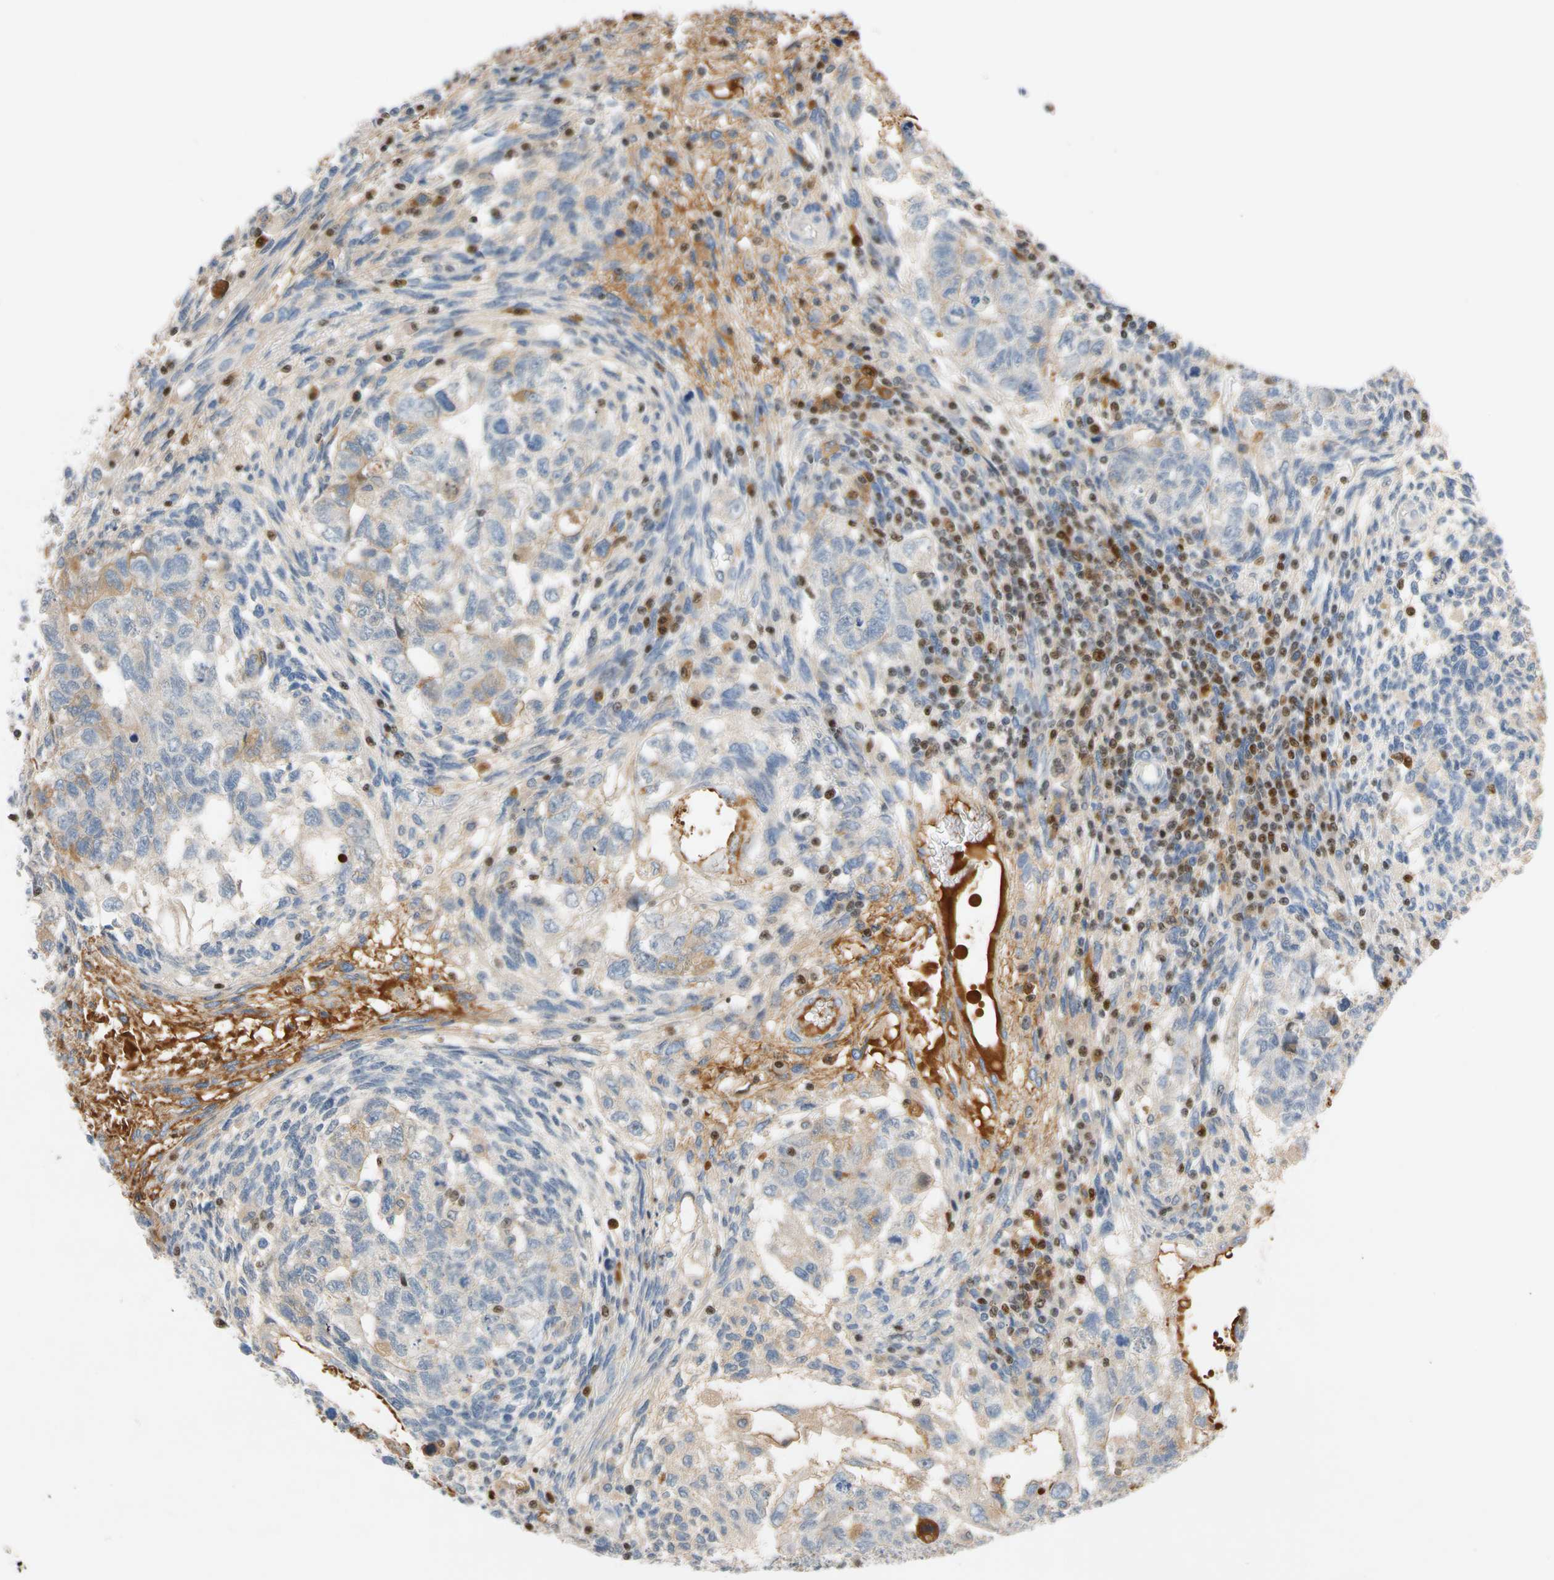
{"staining": {"intensity": "moderate", "quantity": "<25%", "location": "cytoplasmic/membranous"}, "tissue": "testis cancer", "cell_type": "Tumor cells", "image_type": "cancer", "snomed": [{"axis": "morphology", "description": "Normal tissue, NOS"}, {"axis": "morphology", "description": "Carcinoma, Embryonal, NOS"}, {"axis": "topography", "description": "Testis"}], "caption": "Testis embryonal carcinoma stained with a brown dye reveals moderate cytoplasmic/membranous positive expression in approximately <25% of tumor cells.", "gene": "SP140", "patient": {"sex": "male", "age": 36}}